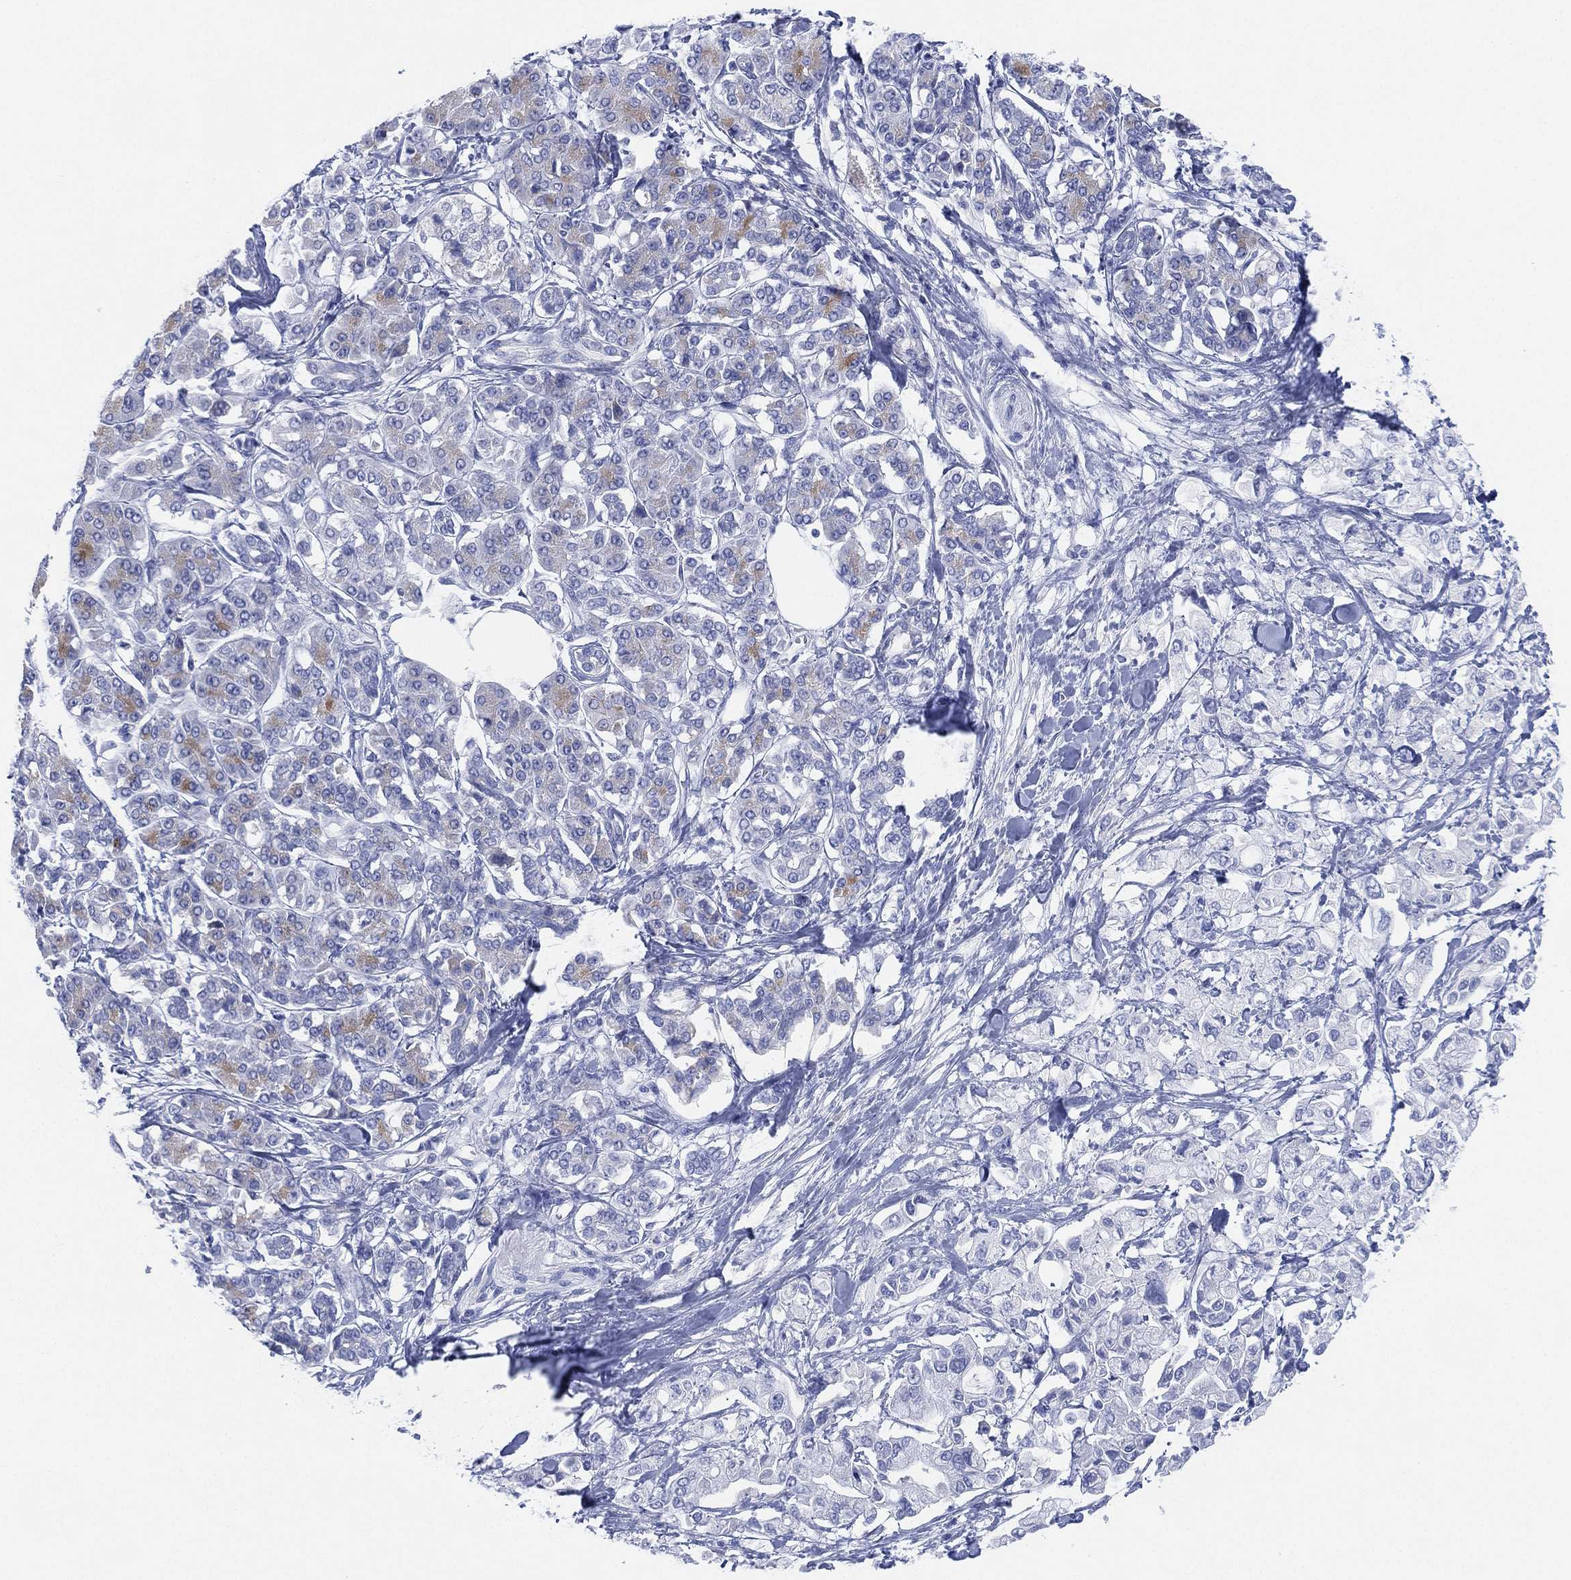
{"staining": {"intensity": "weak", "quantity": "<25%", "location": "cytoplasmic/membranous"}, "tissue": "pancreatic cancer", "cell_type": "Tumor cells", "image_type": "cancer", "snomed": [{"axis": "morphology", "description": "Adenocarcinoma, NOS"}, {"axis": "topography", "description": "Pancreas"}], "caption": "This is an immunohistochemistry photomicrograph of human pancreatic cancer (adenocarcinoma). There is no expression in tumor cells.", "gene": "ADAD2", "patient": {"sex": "female", "age": 56}}